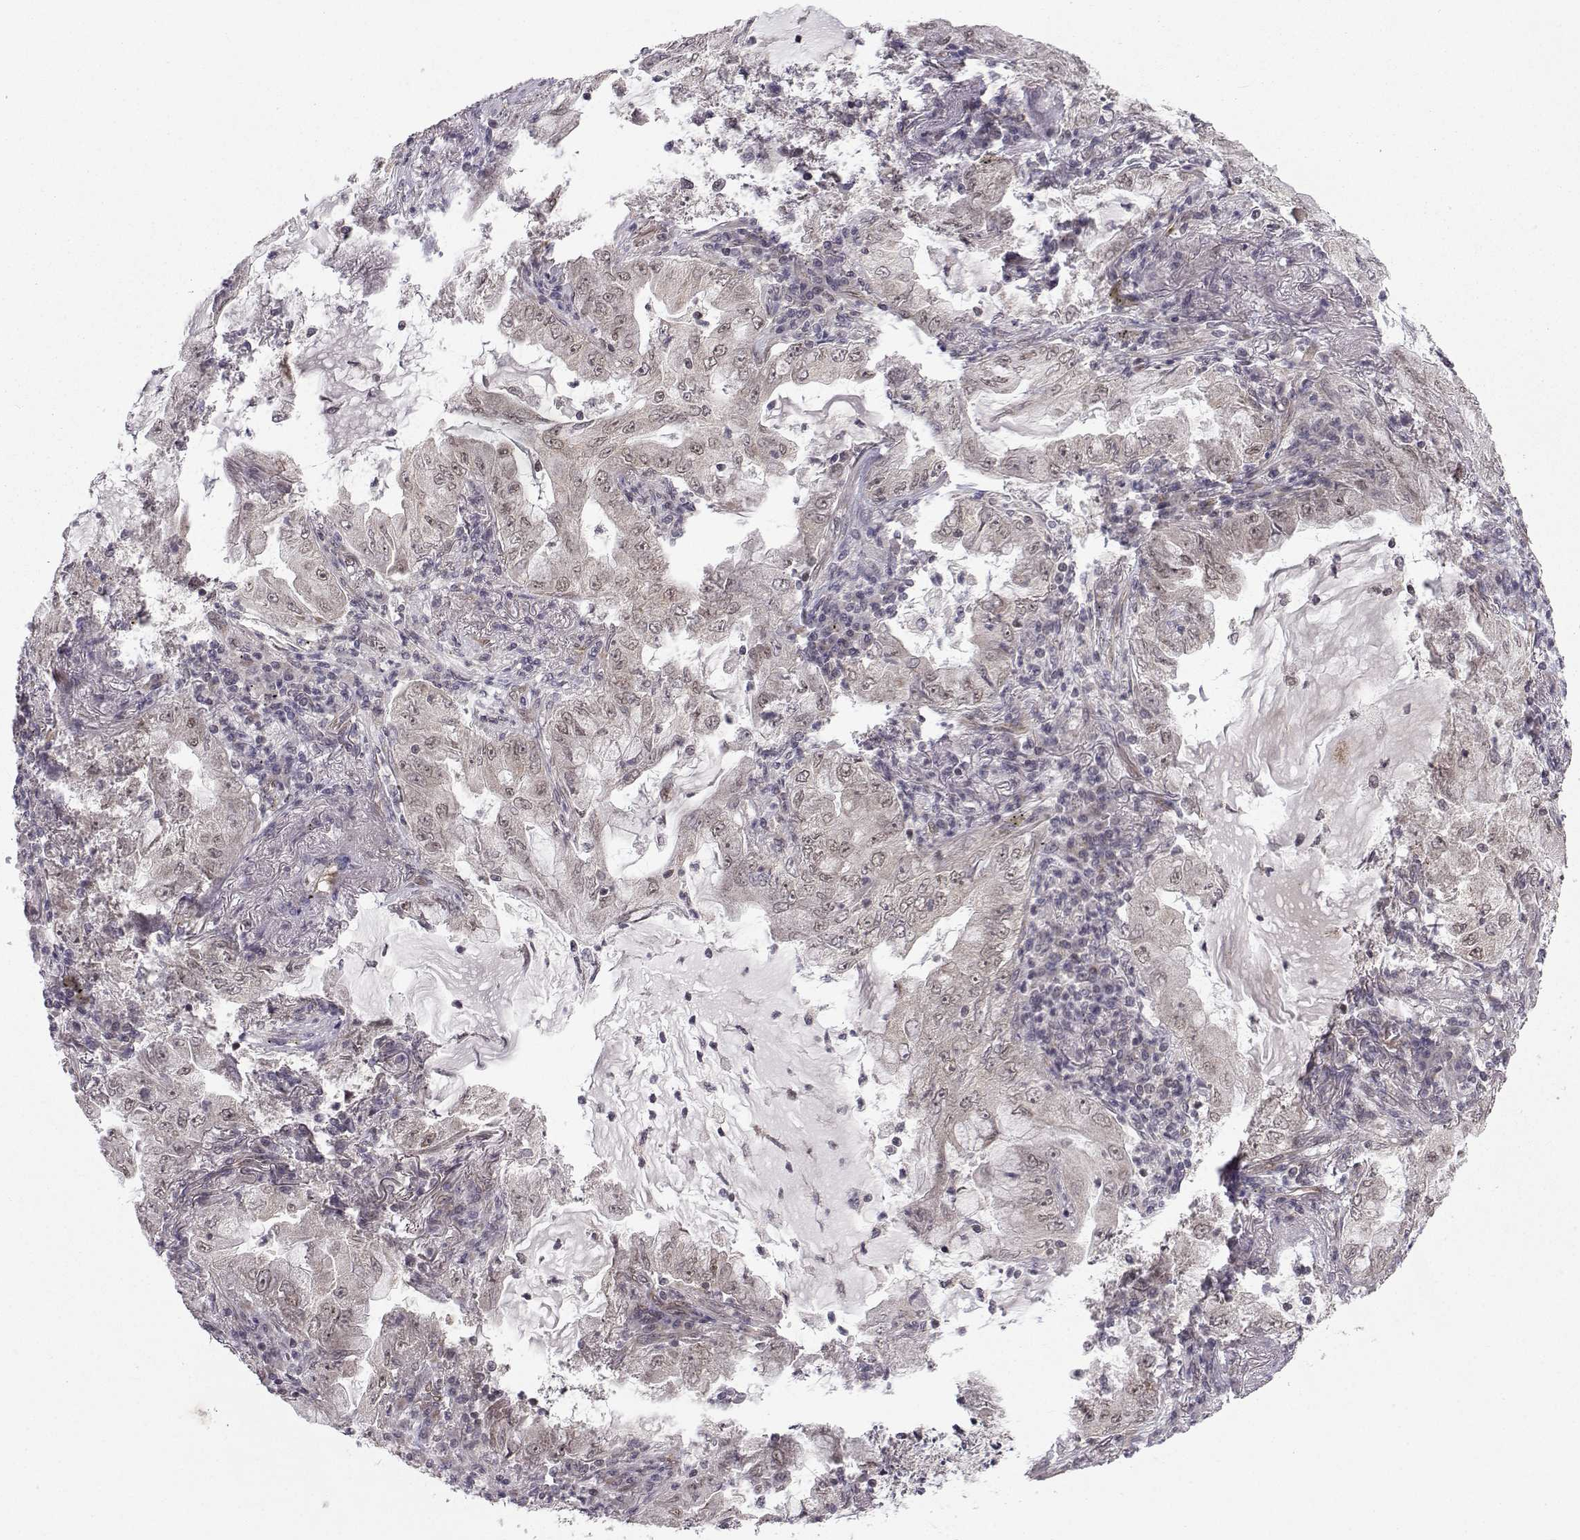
{"staining": {"intensity": "weak", "quantity": "<25%", "location": "cytoplasmic/membranous"}, "tissue": "lung cancer", "cell_type": "Tumor cells", "image_type": "cancer", "snomed": [{"axis": "morphology", "description": "Adenocarcinoma, NOS"}, {"axis": "topography", "description": "Lung"}], "caption": "Adenocarcinoma (lung) was stained to show a protein in brown. There is no significant staining in tumor cells.", "gene": "PKN2", "patient": {"sex": "female", "age": 73}}